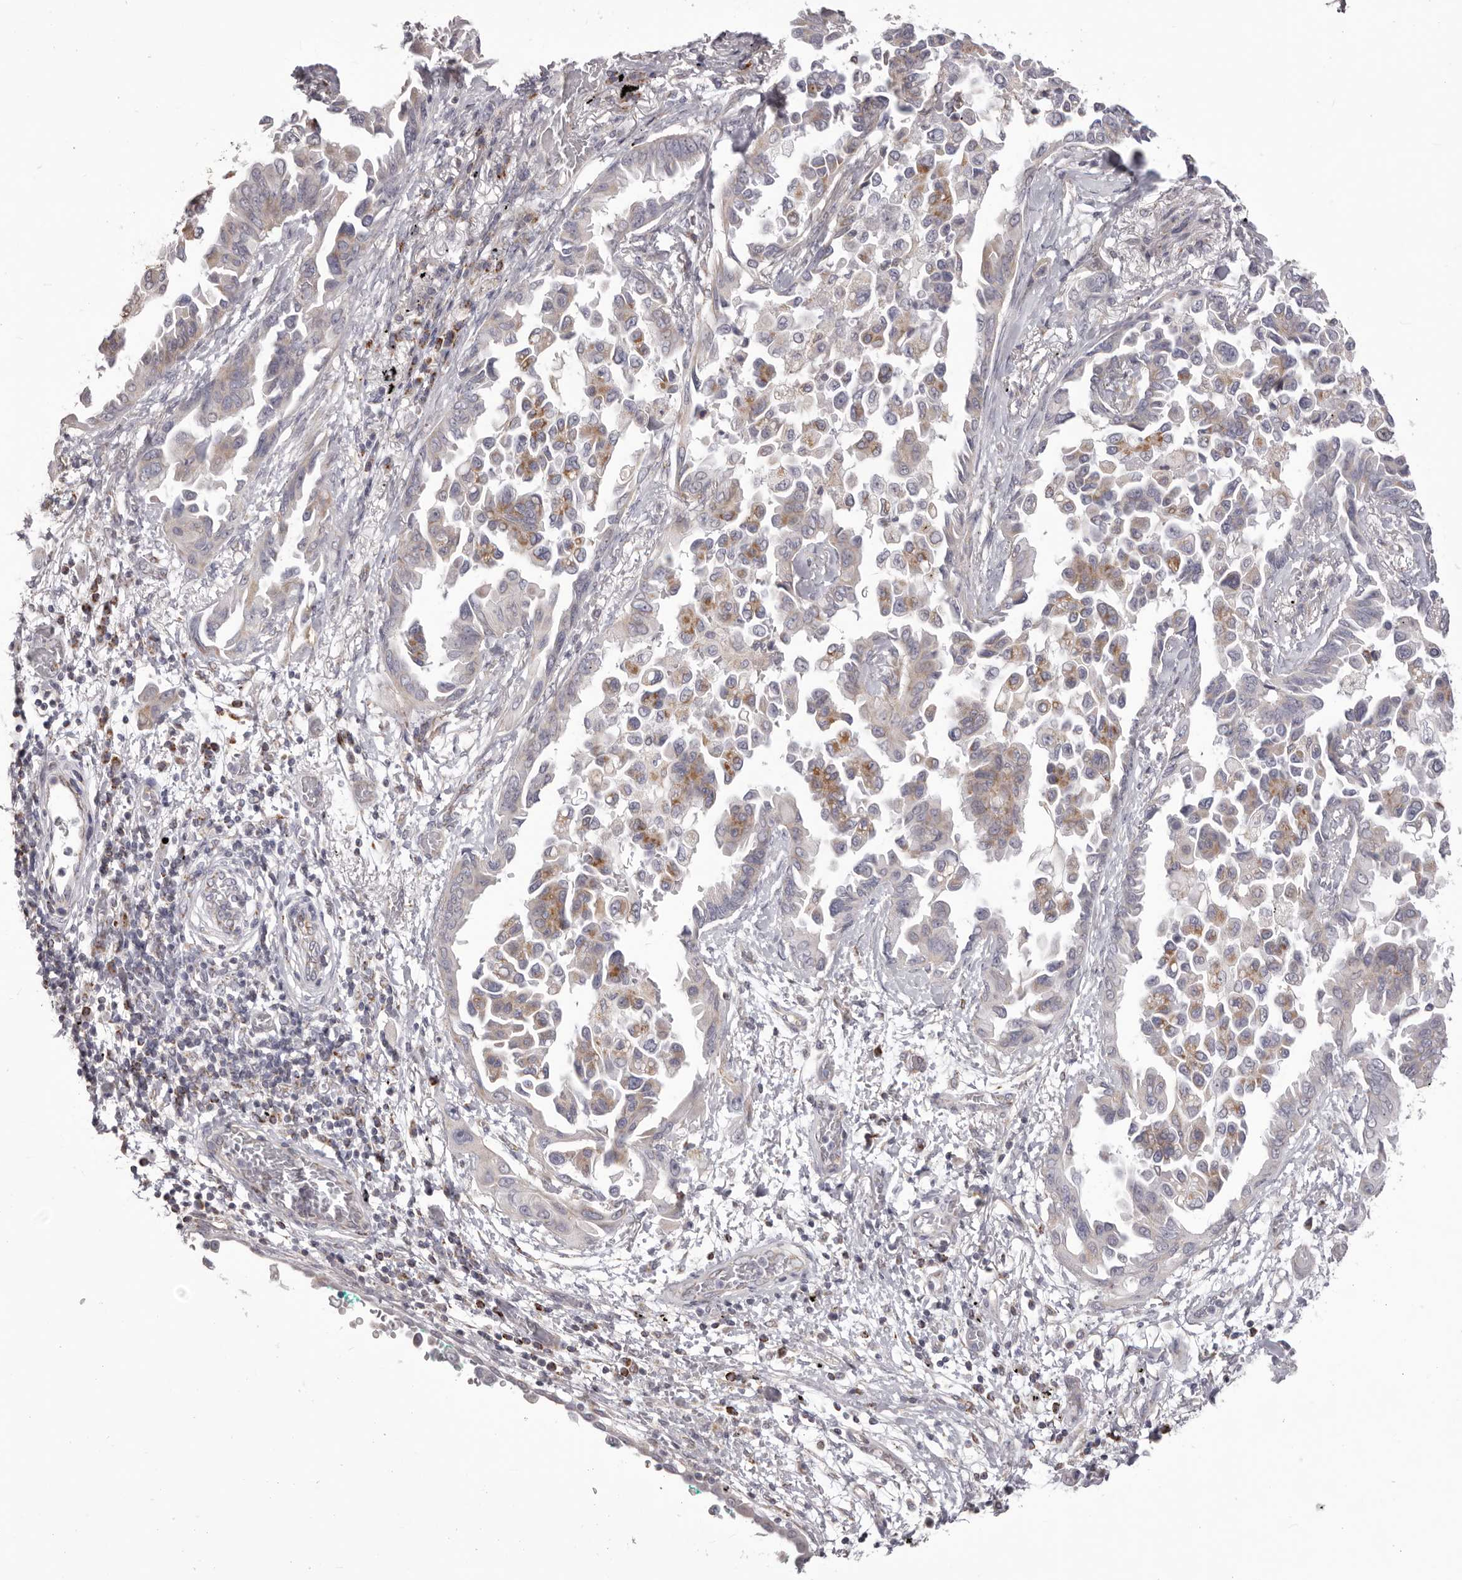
{"staining": {"intensity": "moderate", "quantity": "<25%", "location": "cytoplasmic/membranous"}, "tissue": "lung cancer", "cell_type": "Tumor cells", "image_type": "cancer", "snomed": [{"axis": "morphology", "description": "Adenocarcinoma, NOS"}, {"axis": "topography", "description": "Lung"}], "caption": "Lung cancer stained with a protein marker exhibits moderate staining in tumor cells.", "gene": "PRMT2", "patient": {"sex": "female", "age": 67}}